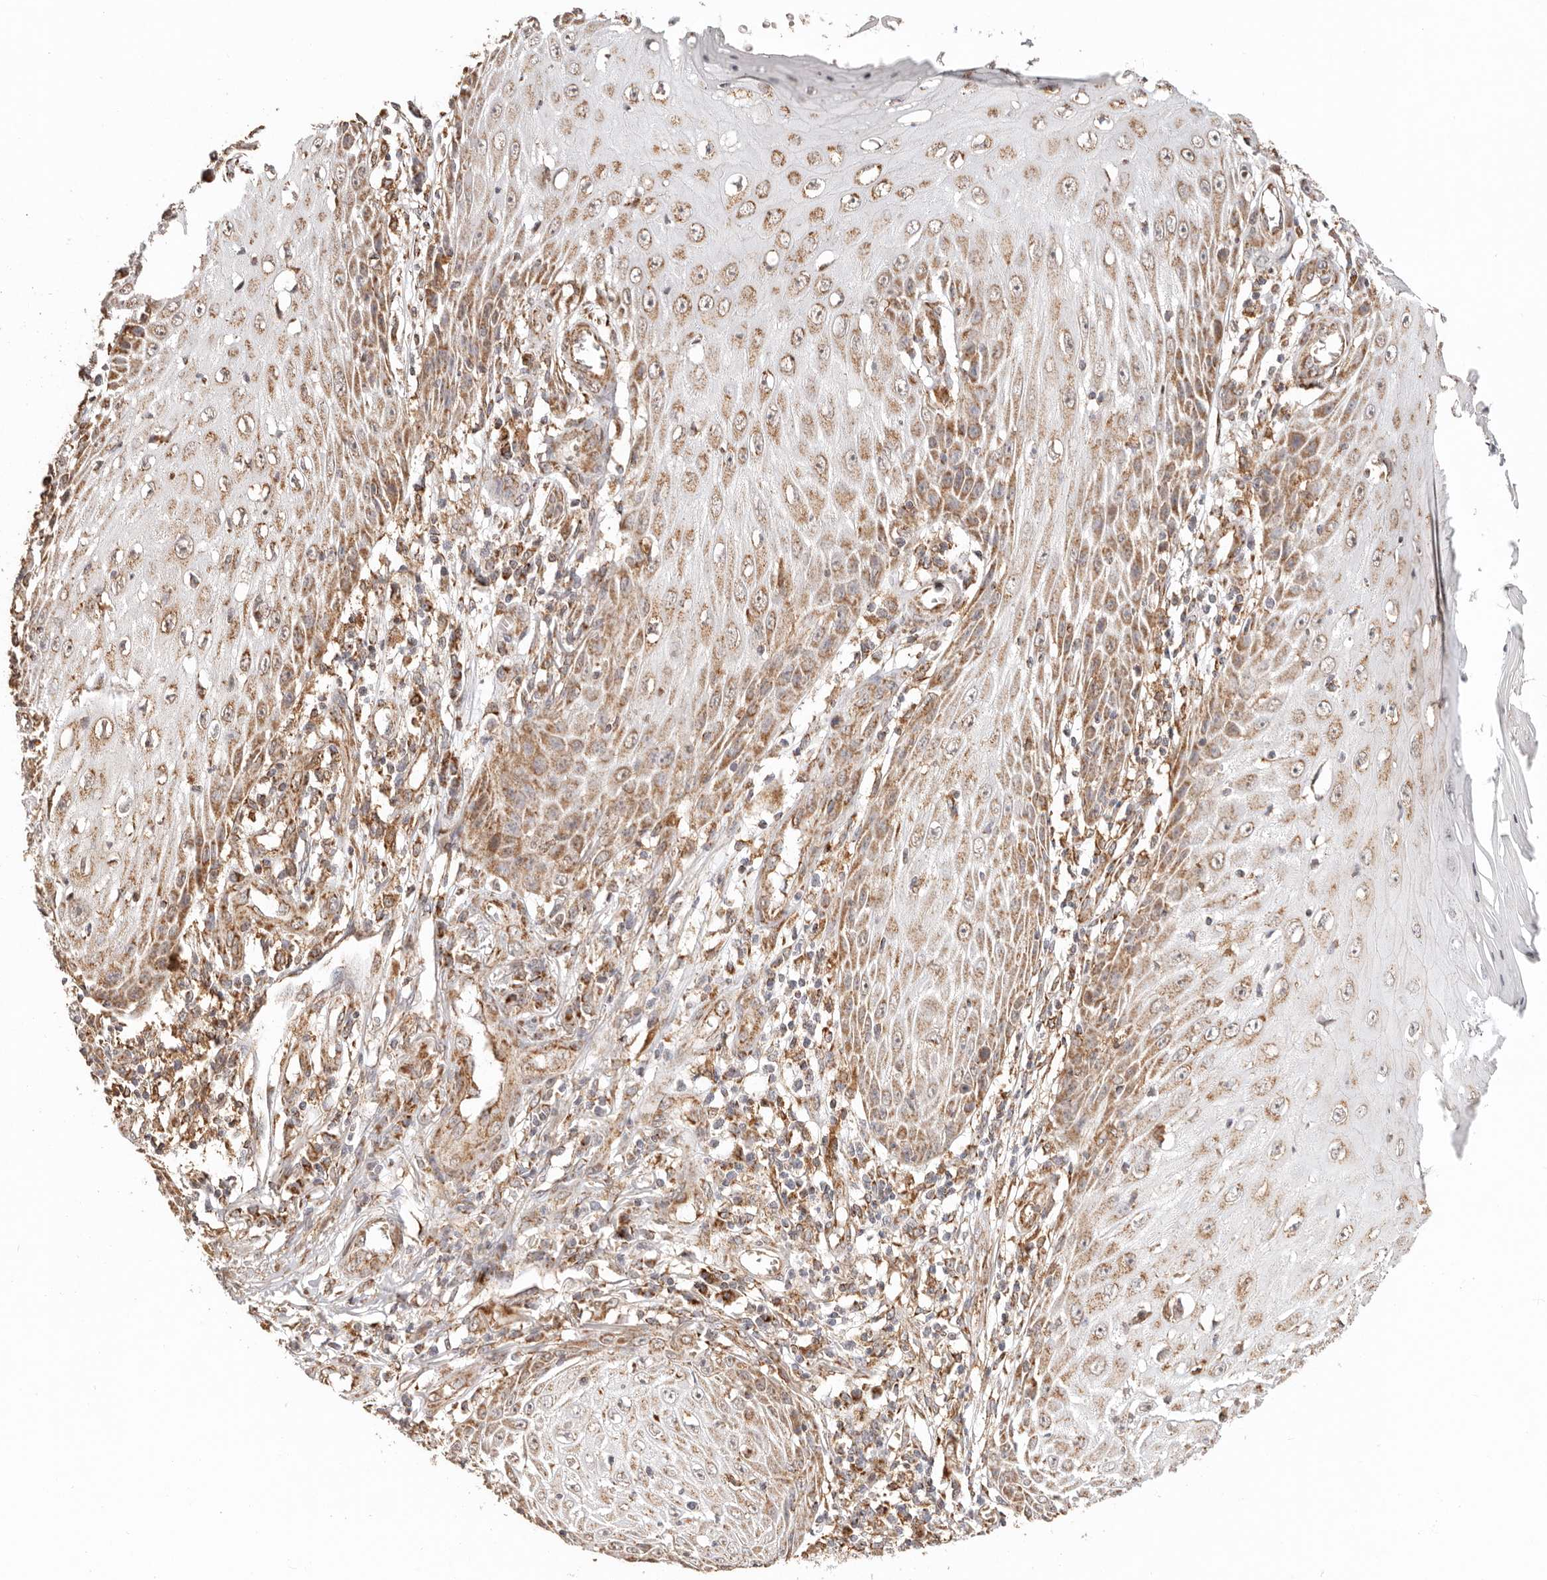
{"staining": {"intensity": "moderate", "quantity": ">75%", "location": "cytoplasmic/membranous"}, "tissue": "skin cancer", "cell_type": "Tumor cells", "image_type": "cancer", "snomed": [{"axis": "morphology", "description": "Squamous cell carcinoma, NOS"}, {"axis": "topography", "description": "Skin"}], "caption": "Approximately >75% of tumor cells in skin squamous cell carcinoma exhibit moderate cytoplasmic/membranous protein expression as visualized by brown immunohistochemical staining.", "gene": "NDUFB11", "patient": {"sex": "female", "age": 73}}